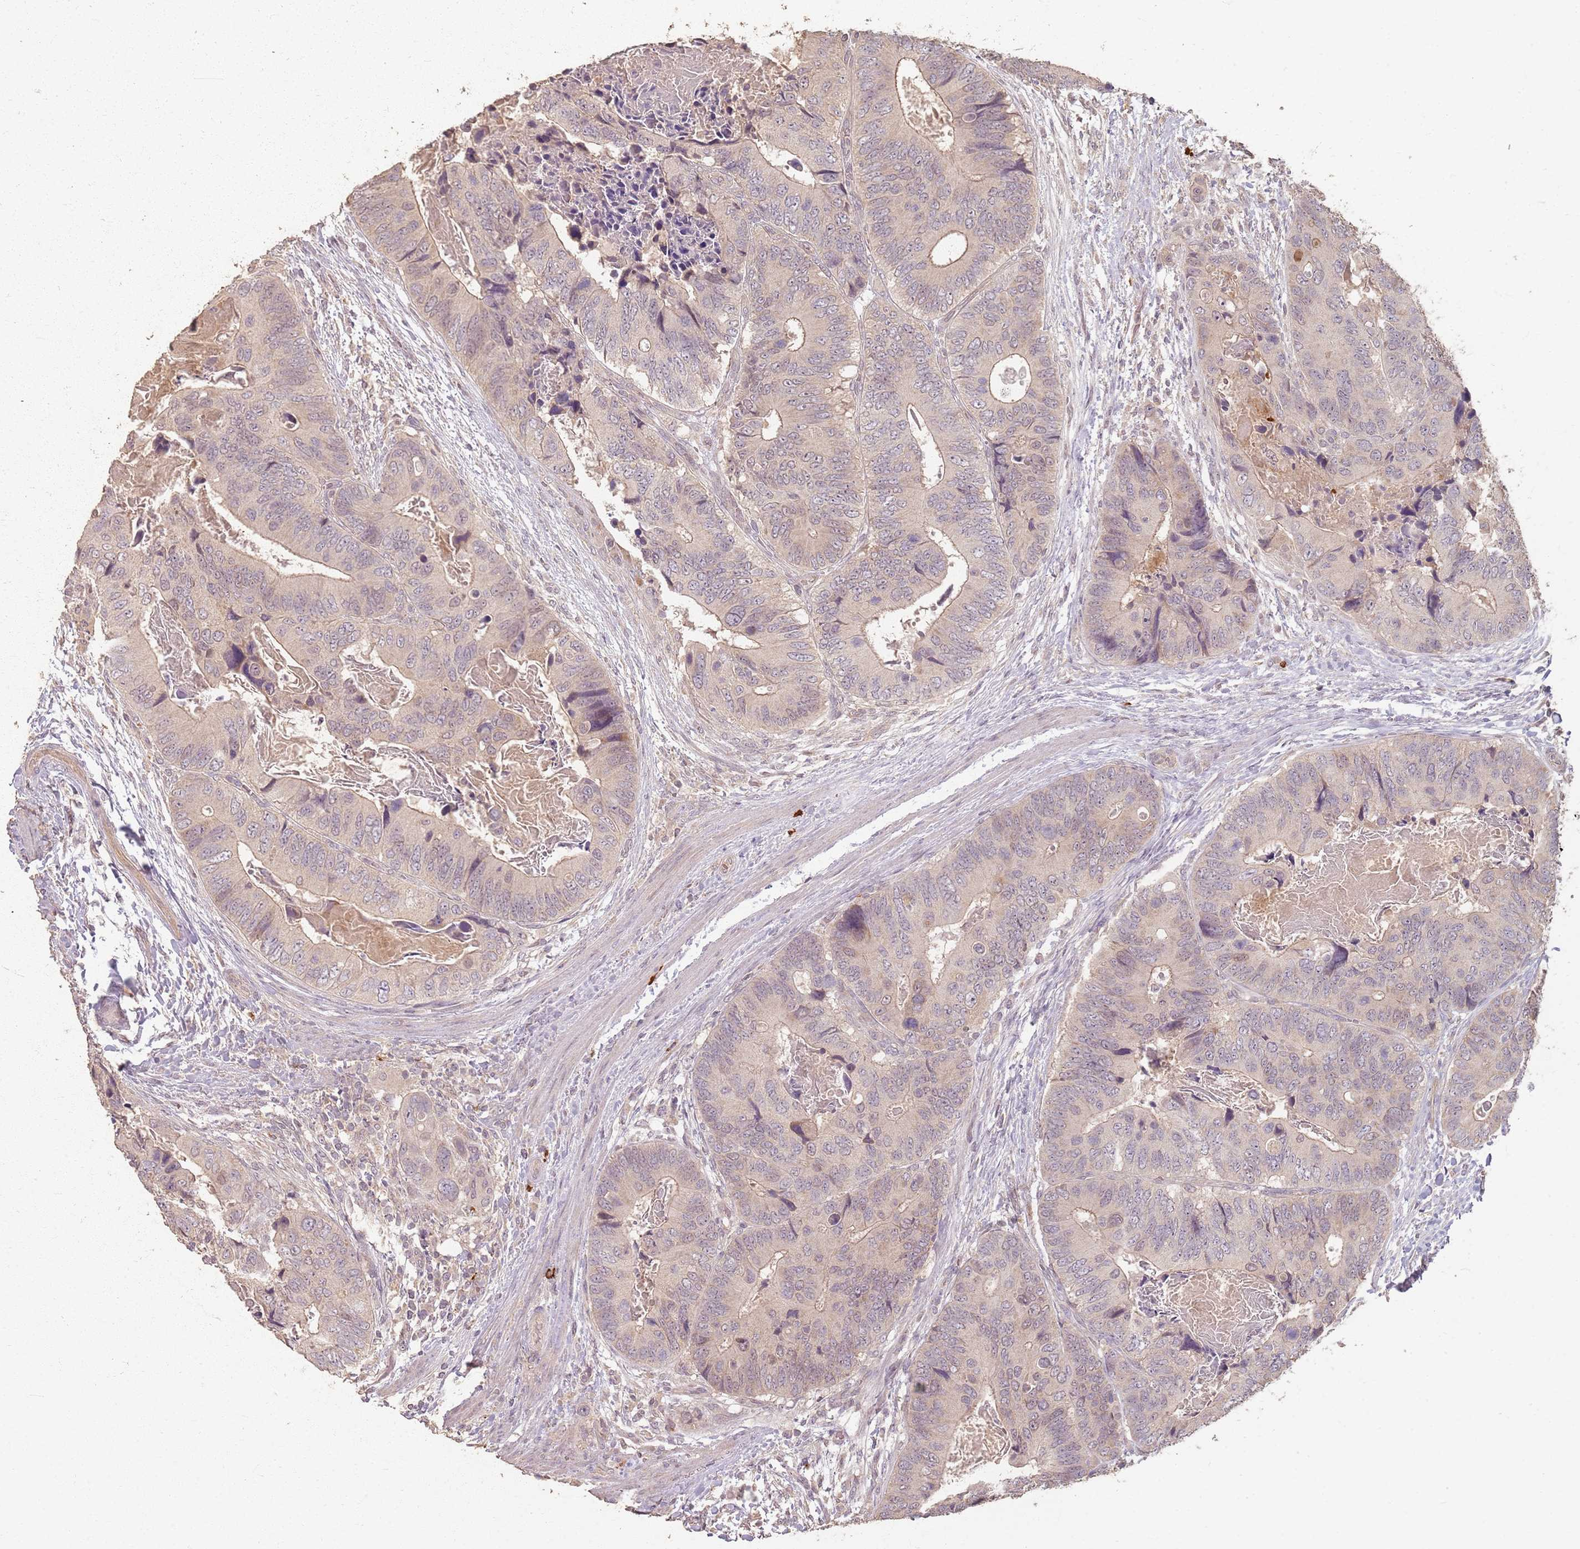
{"staining": {"intensity": "weak", "quantity": ">75%", "location": "cytoplasmic/membranous"}, "tissue": "colorectal cancer", "cell_type": "Tumor cells", "image_type": "cancer", "snomed": [{"axis": "morphology", "description": "Adenocarcinoma, NOS"}, {"axis": "topography", "description": "Colon"}], "caption": "Immunohistochemical staining of human adenocarcinoma (colorectal) shows low levels of weak cytoplasmic/membranous expression in approximately >75% of tumor cells. (brown staining indicates protein expression, while blue staining denotes nuclei).", "gene": "CCDC168", "patient": {"sex": "male", "age": 84}}